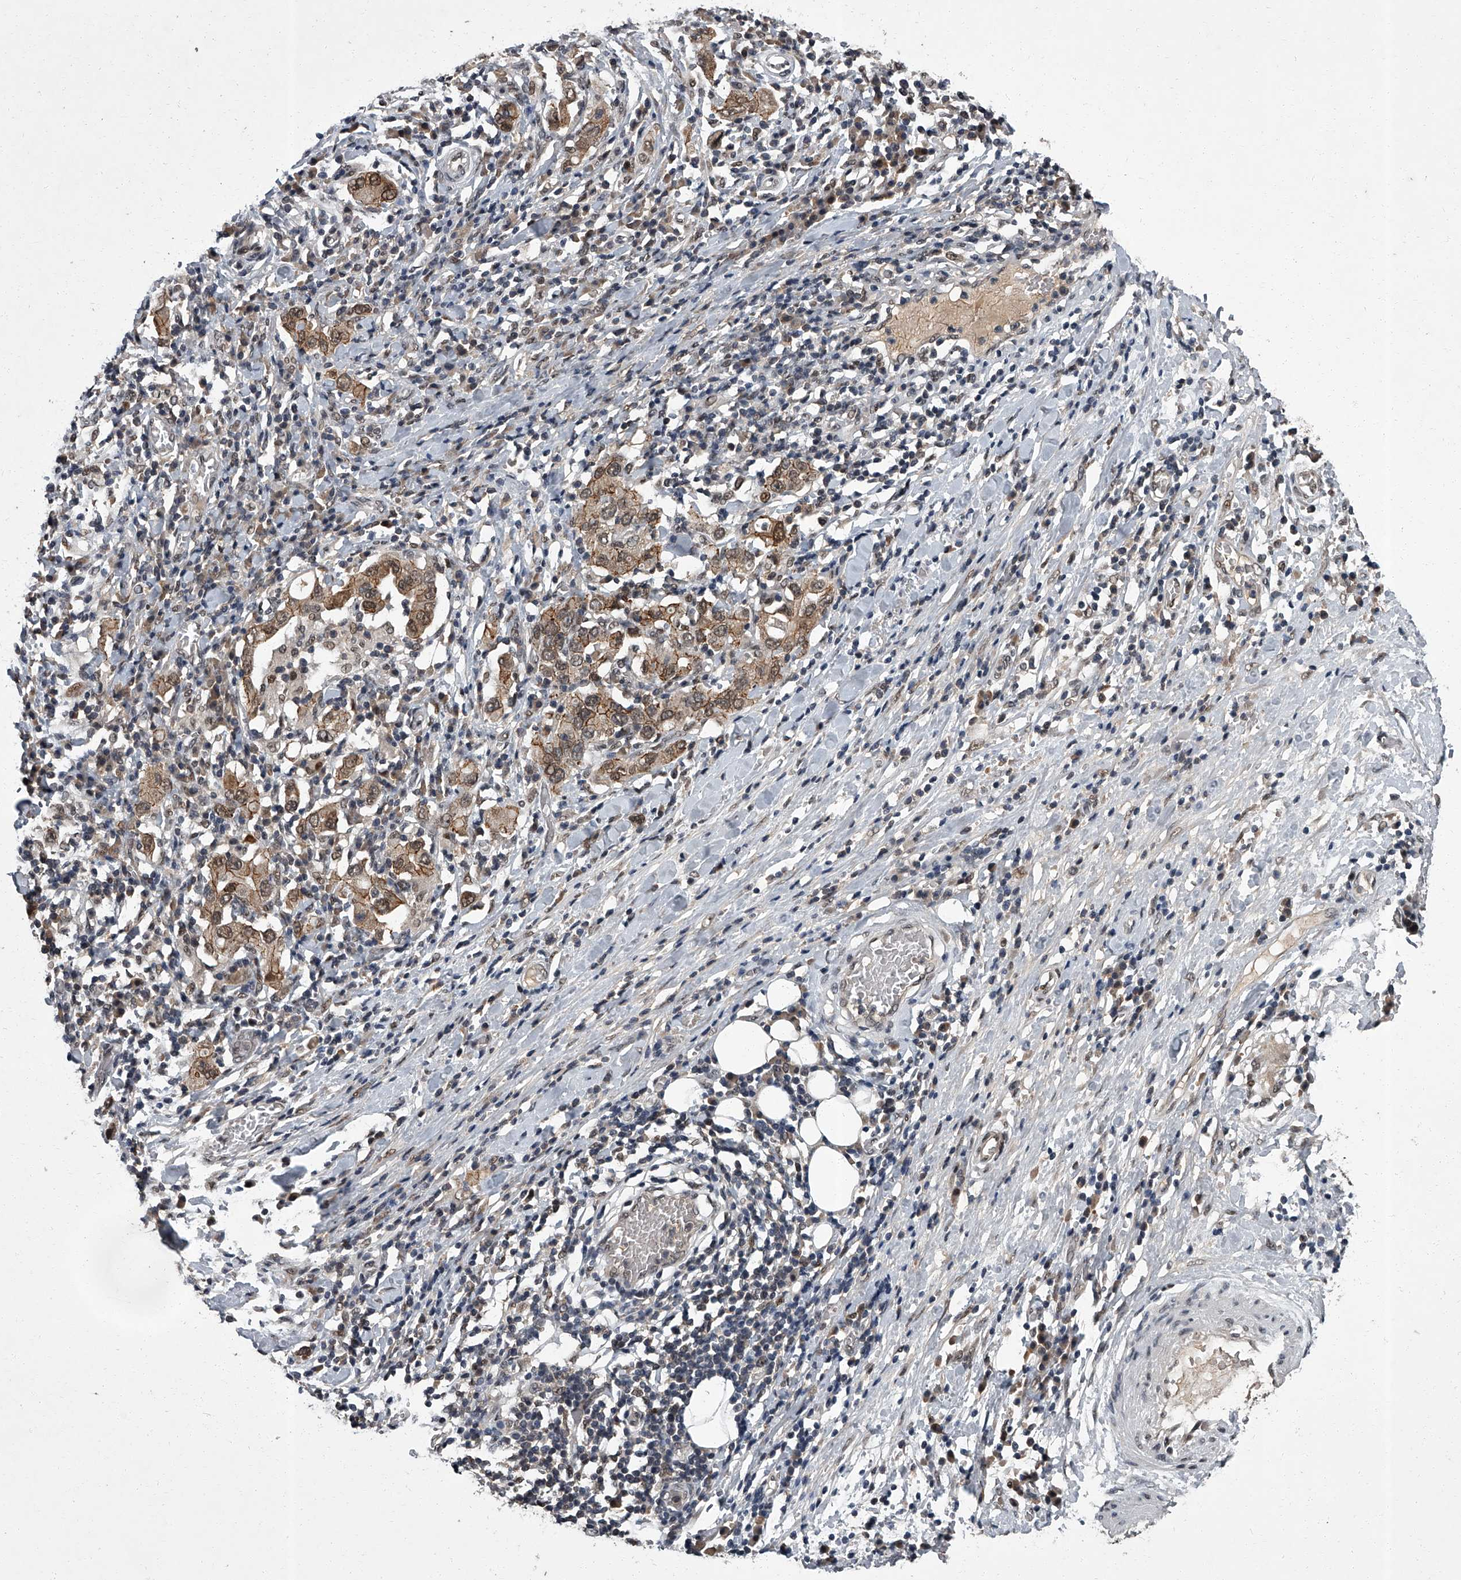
{"staining": {"intensity": "moderate", "quantity": ">75%", "location": "cytoplasmic/membranous,nuclear"}, "tissue": "stomach cancer", "cell_type": "Tumor cells", "image_type": "cancer", "snomed": [{"axis": "morphology", "description": "Adenocarcinoma, NOS"}, {"axis": "topography", "description": "Stomach, upper"}], "caption": "Immunohistochemistry histopathology image of neoplastic tissue: stomach cancer stained using IHC shows medium levels of moderate protein expression localized specifically in the cytoplasmic/membranous and nuclear of tumor cells, appearing as a cytoplasmic/membranous and nuclear brown color.", "gene": "ZNF518B", "patient": {"sex": "male", "age": 62}}